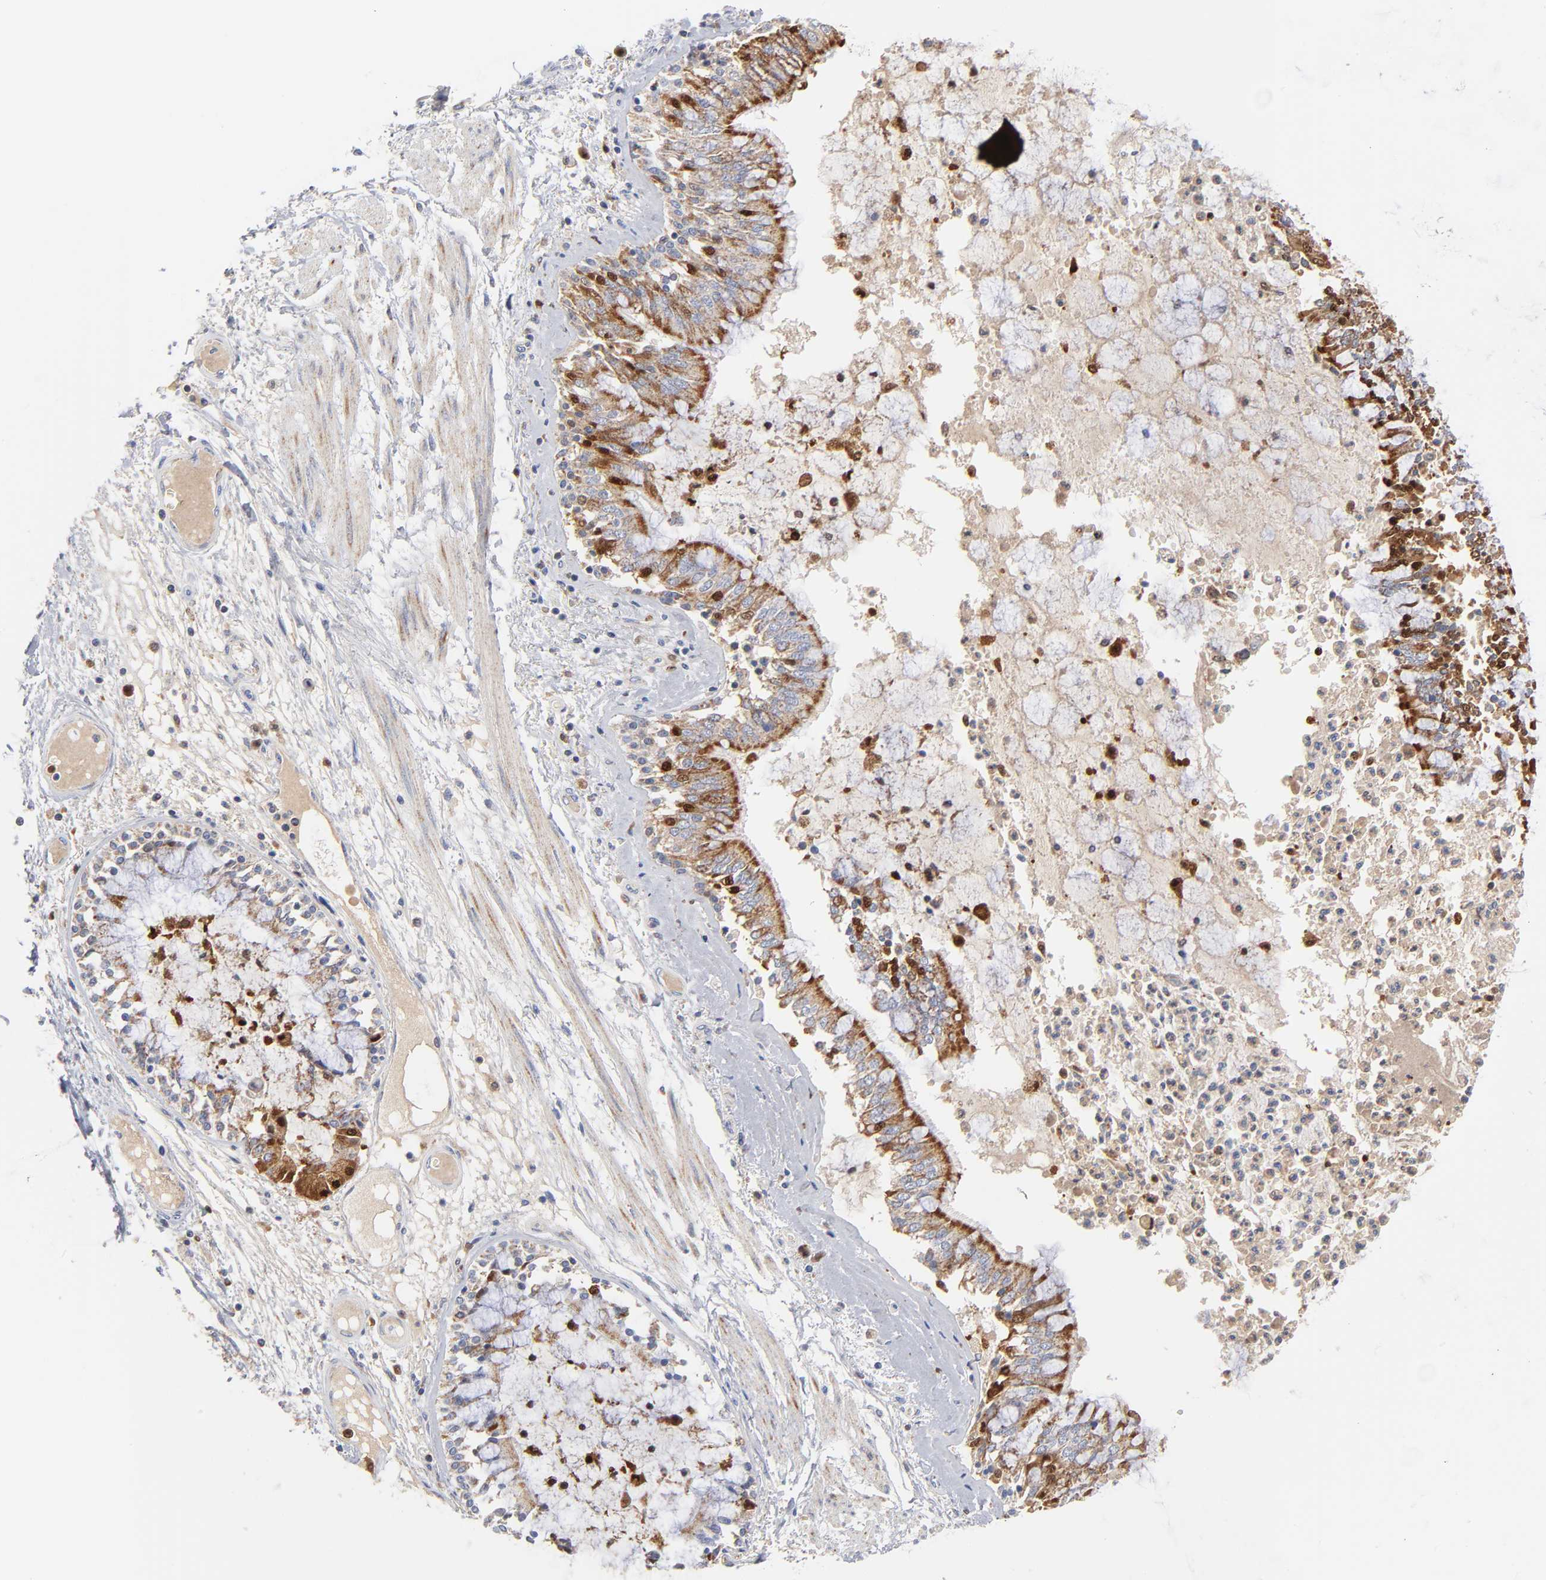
{"staining": {"intensity": "strong", "quantity": ">75%", "location": "cytoplasmic/membranous"}, "tissue": "bronchus", "cell_type": "Respiratory epithelial cells", "image_type": "normal", "snomed": [{"axis": "morphology", "description": "Normal tissue, NOS"}, {"axis": "topography", "description": "Cartilage tissue"}, {"axis": "topography", "description": "Bronchus"}, {"axis": "topography", "description": "Lung"}], "caption": "Approximately >75% of respiratory epithelial cells in benign bronchus reveal strong cytoplasmic/membranous protein positivity as visualized by brown immunohistochemical staining.", "gene": "DIABLO", "patient": {"sex": "female", "age": 49}}